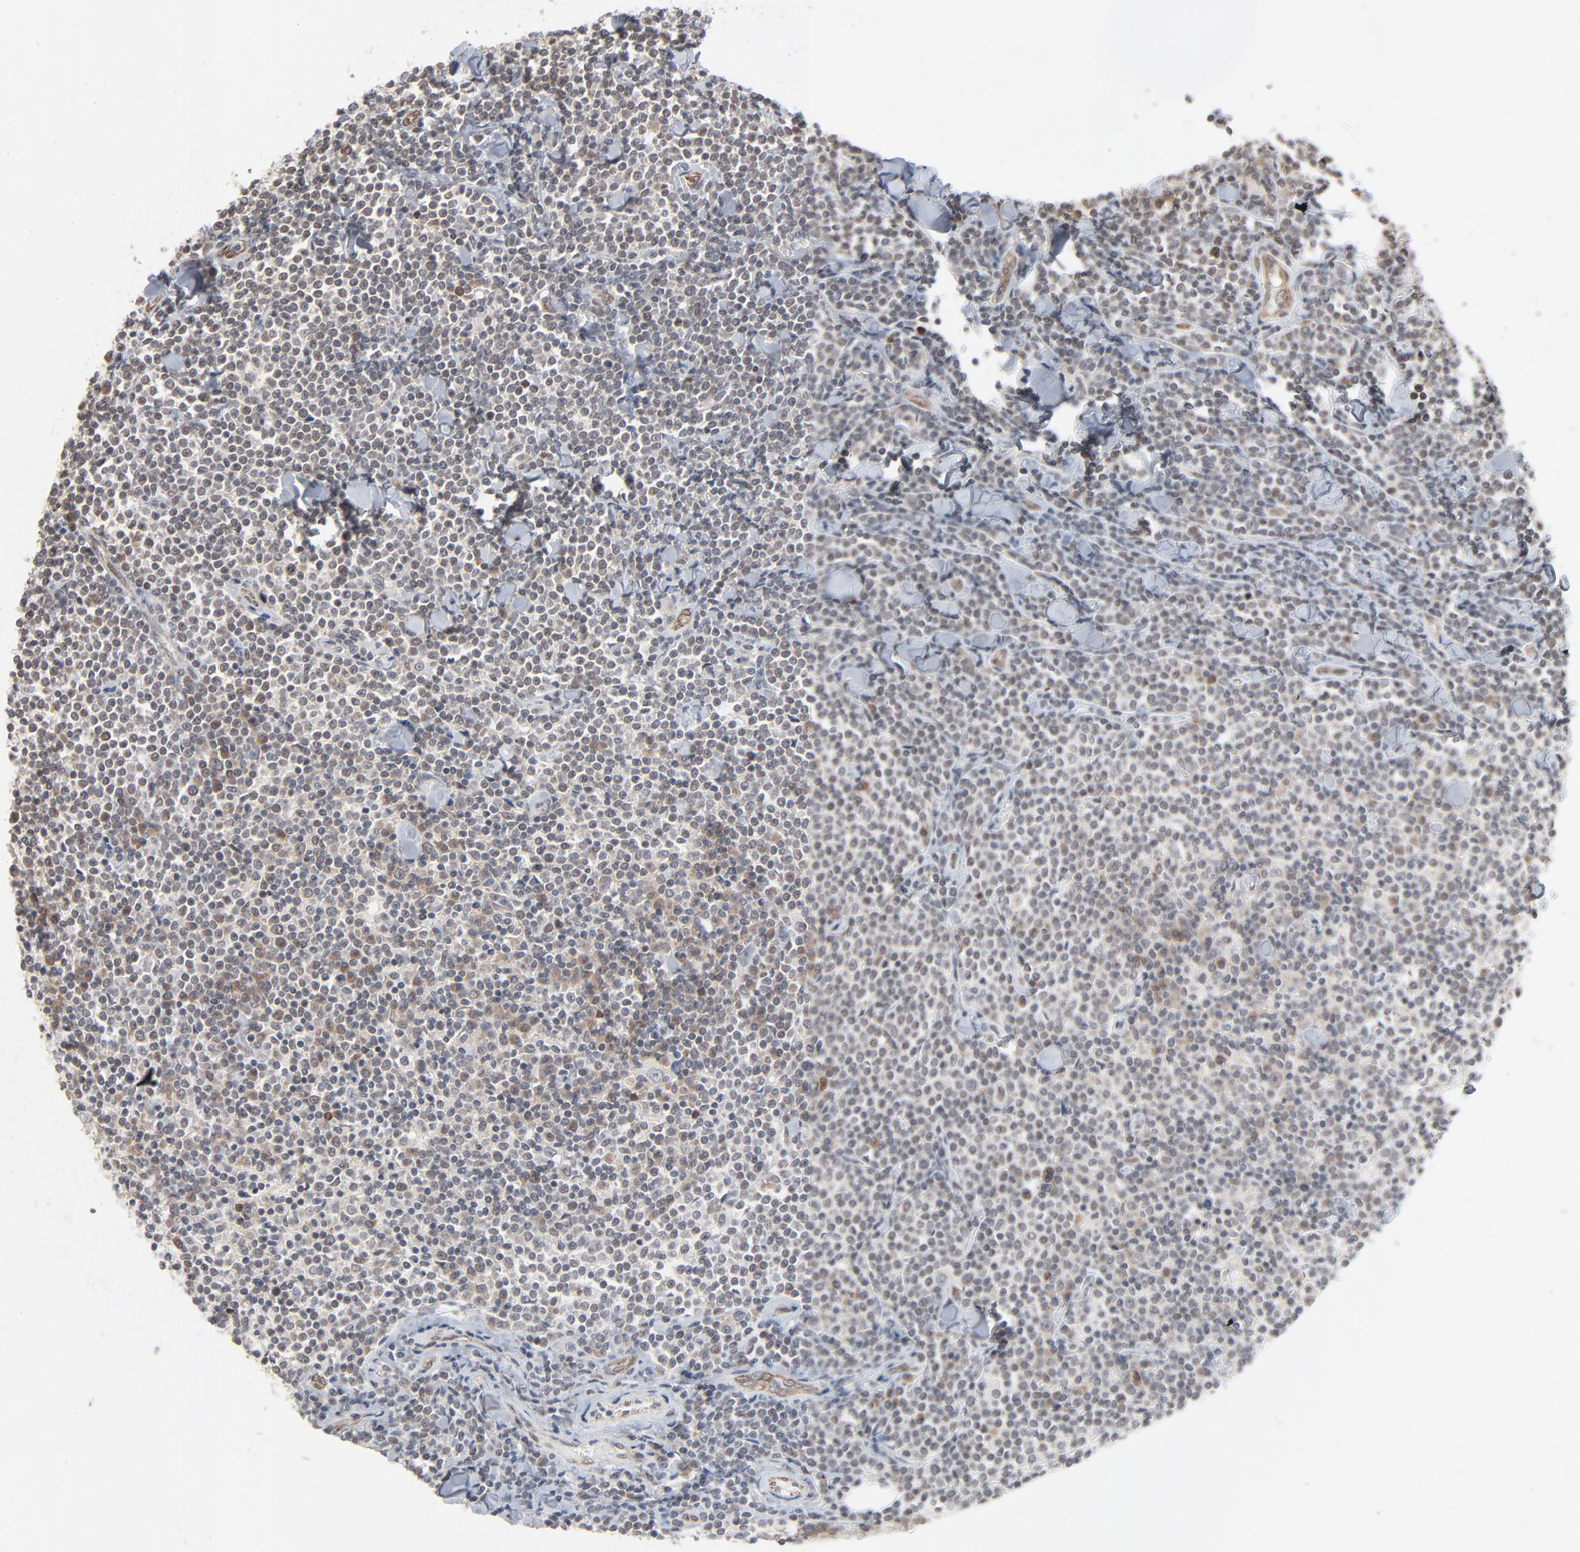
{"staining": {"intensity": "weak", "quantity": "25%-75%", "location": "cytoplasmic/membranous"}, "tissue": "lymphoma", "cell_type": "Tumor cells", "image_type": "cancer", "snomed": [{"axis": "morphology", "description": "Malignant lymphoma, non-Hodgkin's type, Low grade"}, {"axis": "topography", "description": "Soft tissue"}], "caption": "Protein expression analysis of lymphoma shows weak cytoplasmic/membranous positivity in about 25%-75% of tumor cells.", "gene": "ITPR3", "patient": {"sex": "male", "age": 92}}